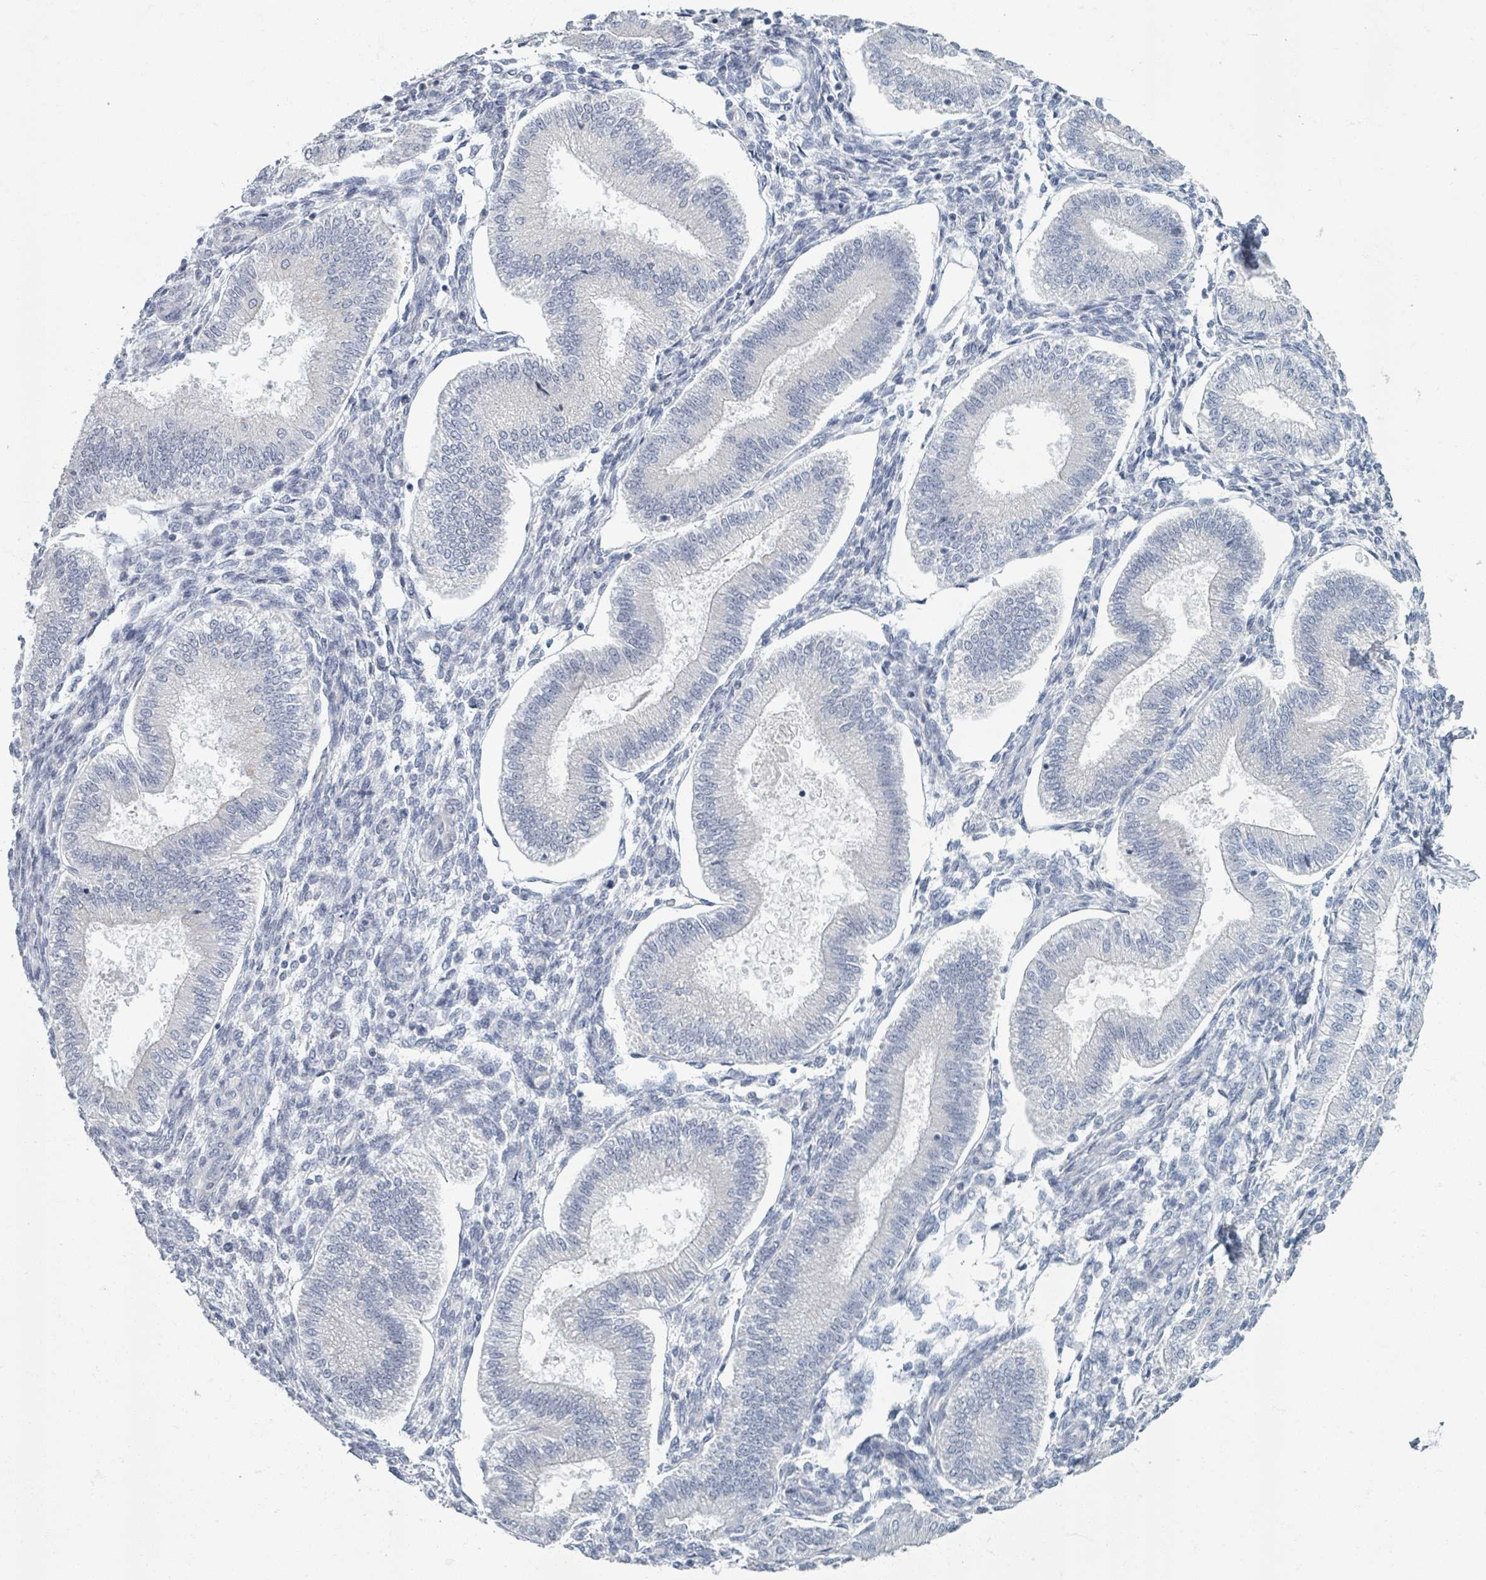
{"staining": {"intensity": "negative", "quantity": "none", "location": "none"}, "tissue": "endometrium", "cell_type": "Cells in endometrial stroma", "image_type": "normal", "snomed": [{"axis": "morphology", "description": "Normal tissue, NOS"}, {"axis": "topography", "description": "Endometrium"}], "caption": "High power microscopy photomicrograph of an immunohistochemistry (IHC) micrograph of normal endometrium, revealing no significant expression in cells in endometrial stroma.", "gene": "WNT11", "patient": {"sex": "female", "age": 39}}